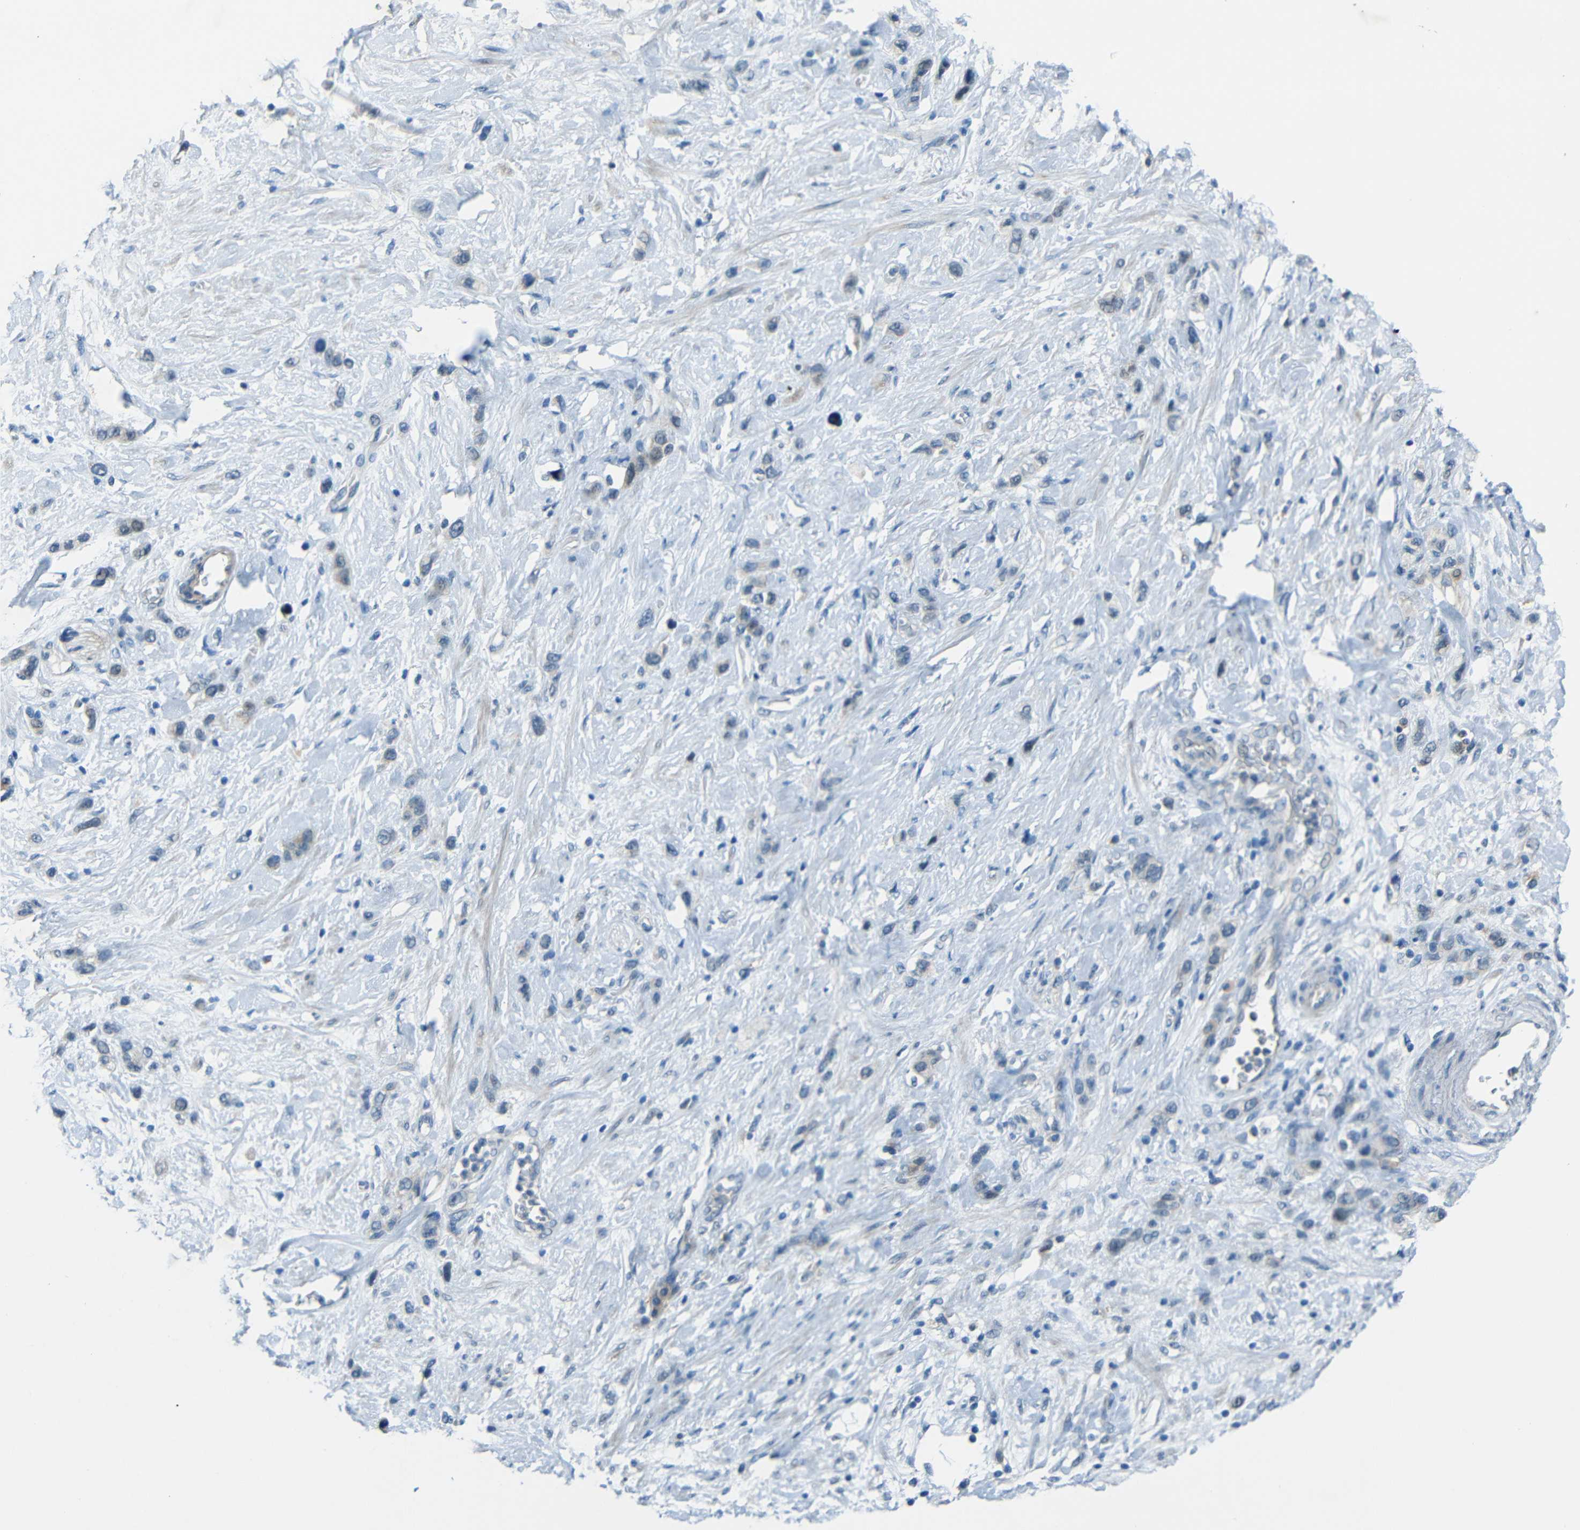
{"staining": {"intensity": "negative", "quantity": "none", "location": "none"}, "tissue": "stomach cancer", "cell_type": "Tumor cells", "image_type": "cancer", "snomed": [{"axis": "morphology", "description": "Adenocarcinoma, NOS"}, {"axis": "morphology", "description": "Adenocarcinoma, High grade"}, {"axis": "topography", "description": "Stomach, upper"}, {"axis": "topography", "description": "Stomach, lower"}], "caption": "This is a image of immunohistochemistry (IHC) staining of high-grade adenocarcinoma (stomach), which shows no expression in tumor cells.", "gene": "ANKRD22", "patient": {"sex": "female", "age": 65}}